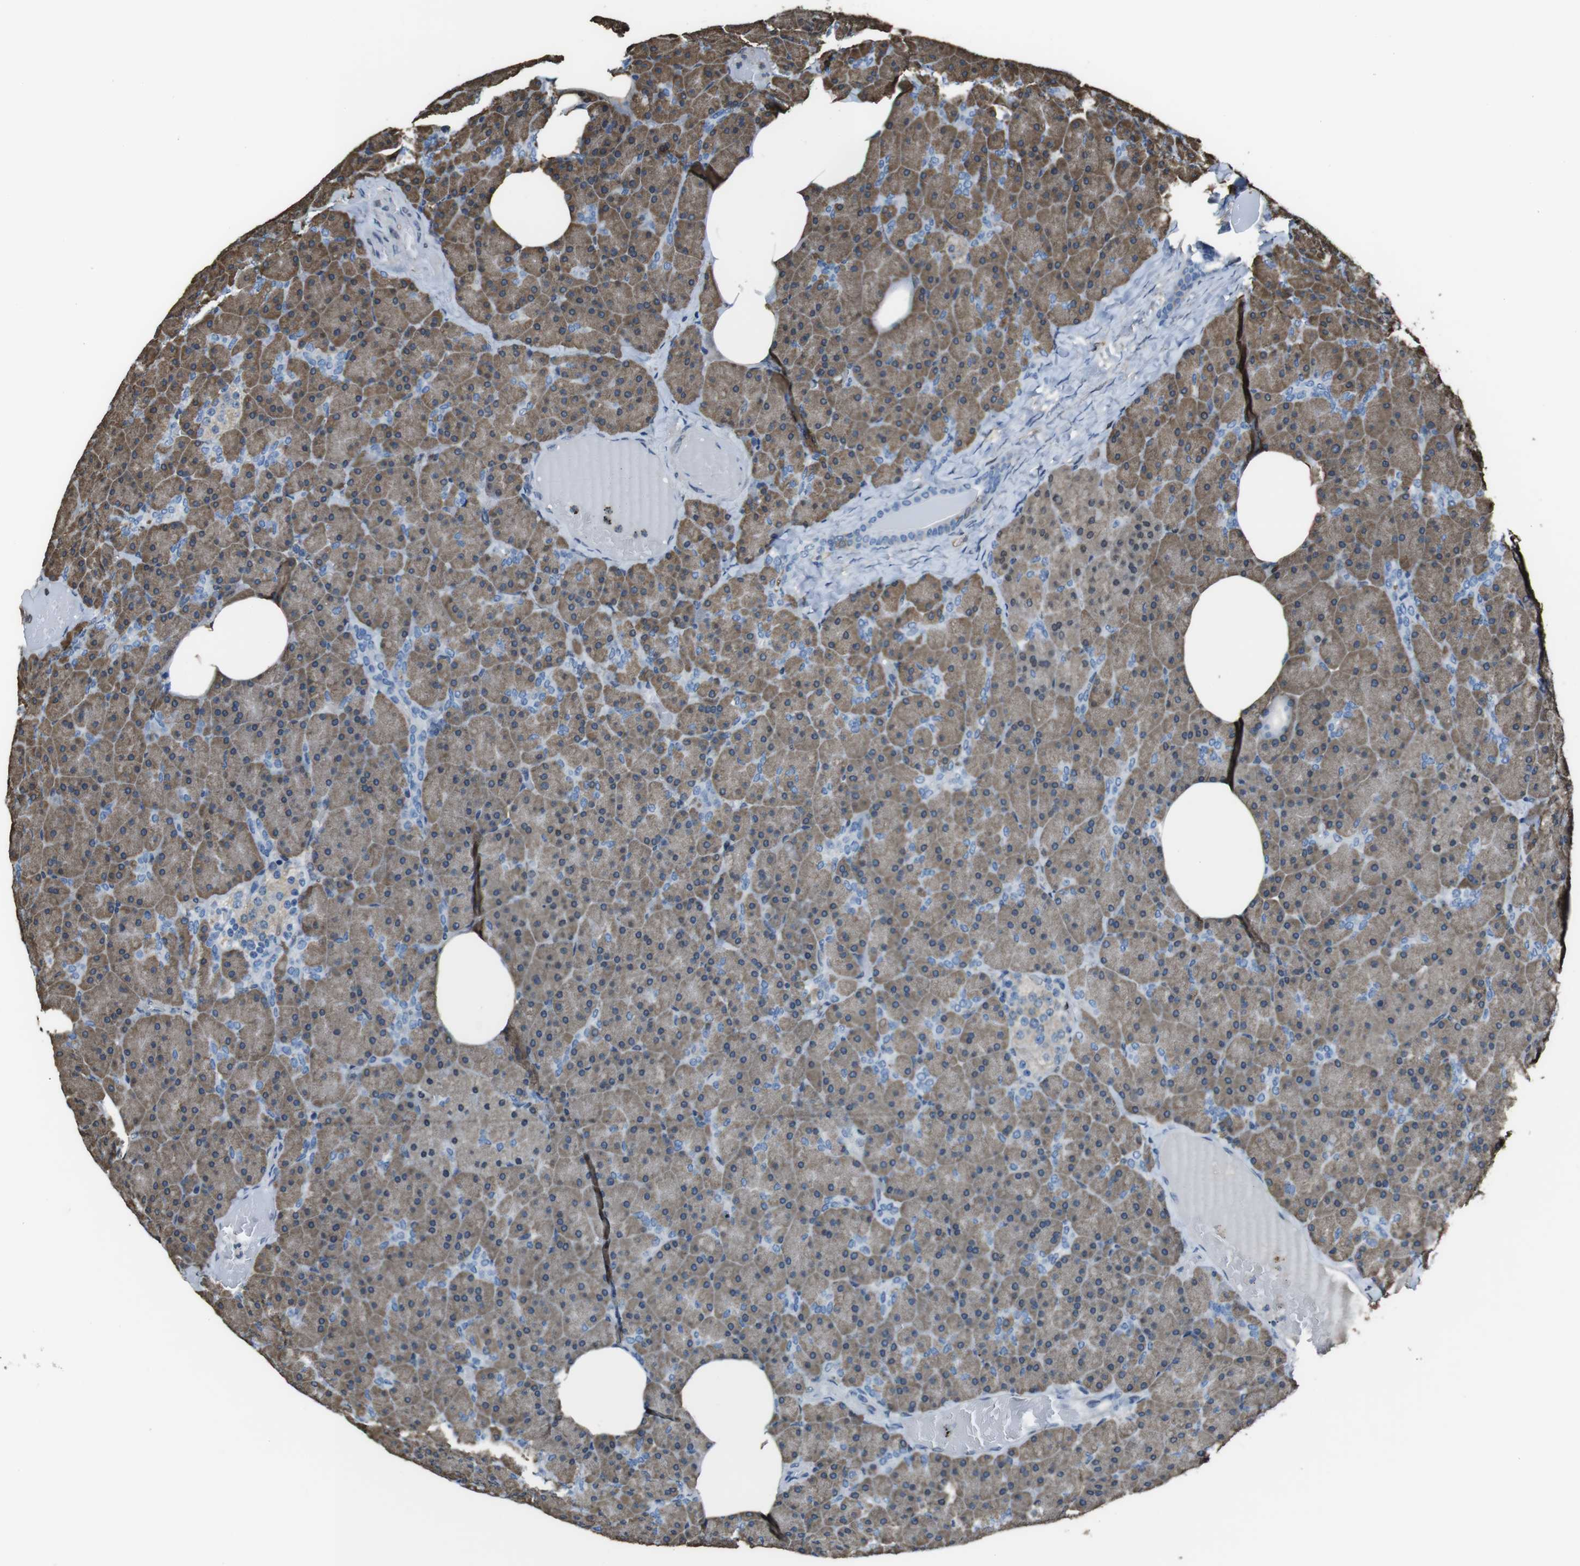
{"staining": {"intensity": "moderate", "quantity": ">75%", "location": "cytoplasmic/membranous"}, "tissue": "pancreas", "cell_type": "Exocrine glandular cells", "image_type": "normal", "snomed": [{"axis": "morphology", "description": "Normal tissue, NOS"}, {"axis": "topography", "description": "Pancreas"}], "caption": "IHC of unremarkable human pancreas shows medium levels of moderate cytoplasmic/membranous staining in approximately >75% of exocrine glandular cells. The protein is shown in brown color, while the nuclei are stained blue.", "gene": "TWSG1", "patient": {"sex": "female", "age": 35}}